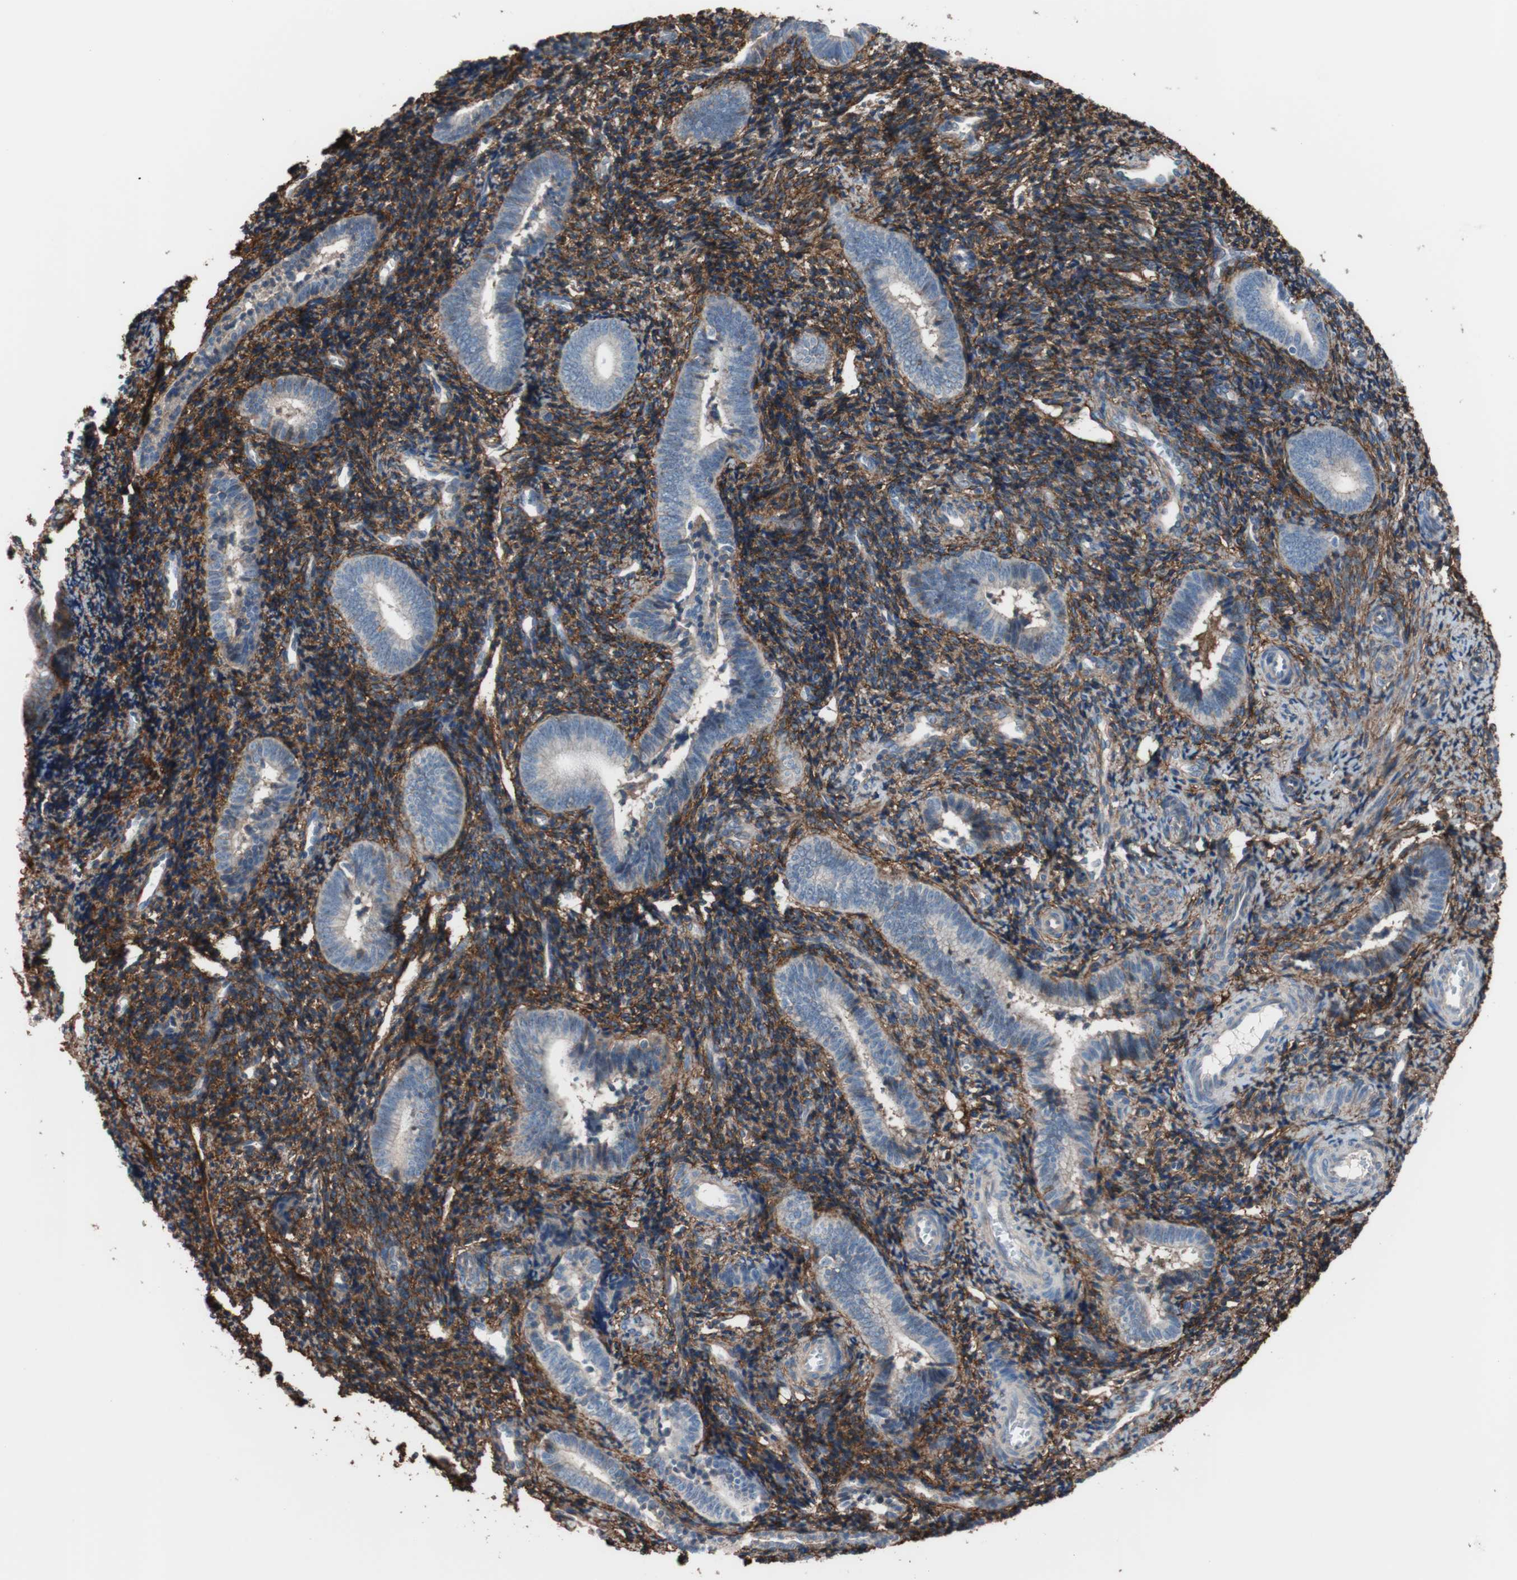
{"staining": {"intensity": "strong", "quantity": ">75%", "location": "cytoplasmic/membranous"}, "tissue": "endometrium", "cell_type": "Cells in endometrial stroma", "image_type": "normal", "snomed": [{"axis": "morphology", "description": "Normal tissue, NOS"}, {"axis": "topography", "description": "Uterus"}, {"axis": "topography", "description": "Endometrium"}], "caption": "Brown immunohistochemical staining in unremarkable human endometrium exhibits strong cytoplasmic/membranous positivity in approximately >75% of cells in endometrial stroma.", "gene": "CD81", "patient": {"sex": "female", "age": 33}}